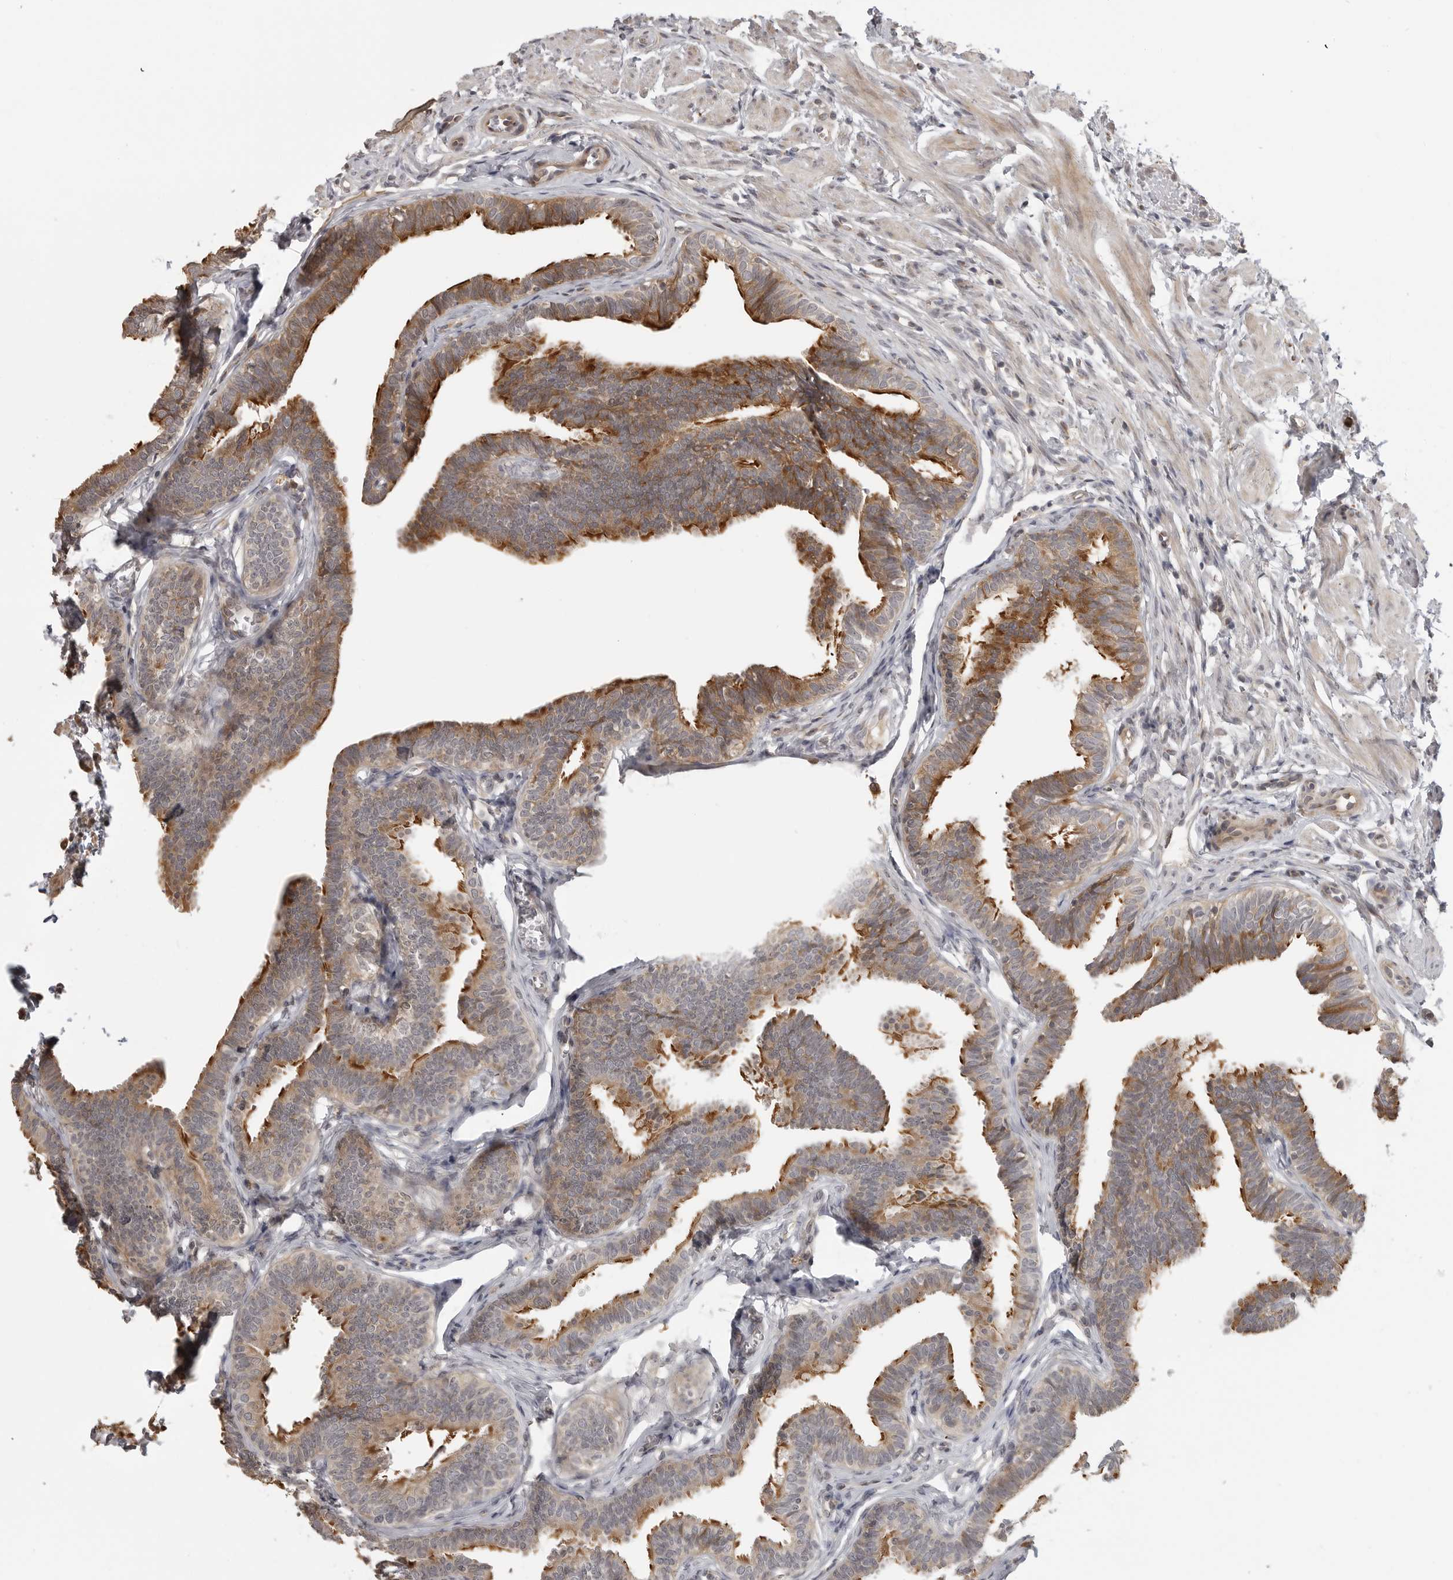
{"staining": {"intensity": "moderate", "quantity": "25%-75%", "location": "cytoplasmic/membranous"}, "tissue": "fallopian tube", "cell_type": "Glandular cells", "image_type": "normal", "snomed": [{"axis": "morphology", "description": "Normal tissue, NOS"}, {"axis": "topography", "description": "Fallopian tube"}, {"axis": "topography", "description": "Ovary"}], "caption": "This photomicrograph reveals unremarkable fallopian tube stained with IHC to label a protein in brown. The cytoplasmic/membranous of glandular cells show moderate positivity for the protein. Nuclei are counter-stained blue.", "gene": "IDO1", "patient": {"sex": "female", "age": 23}}